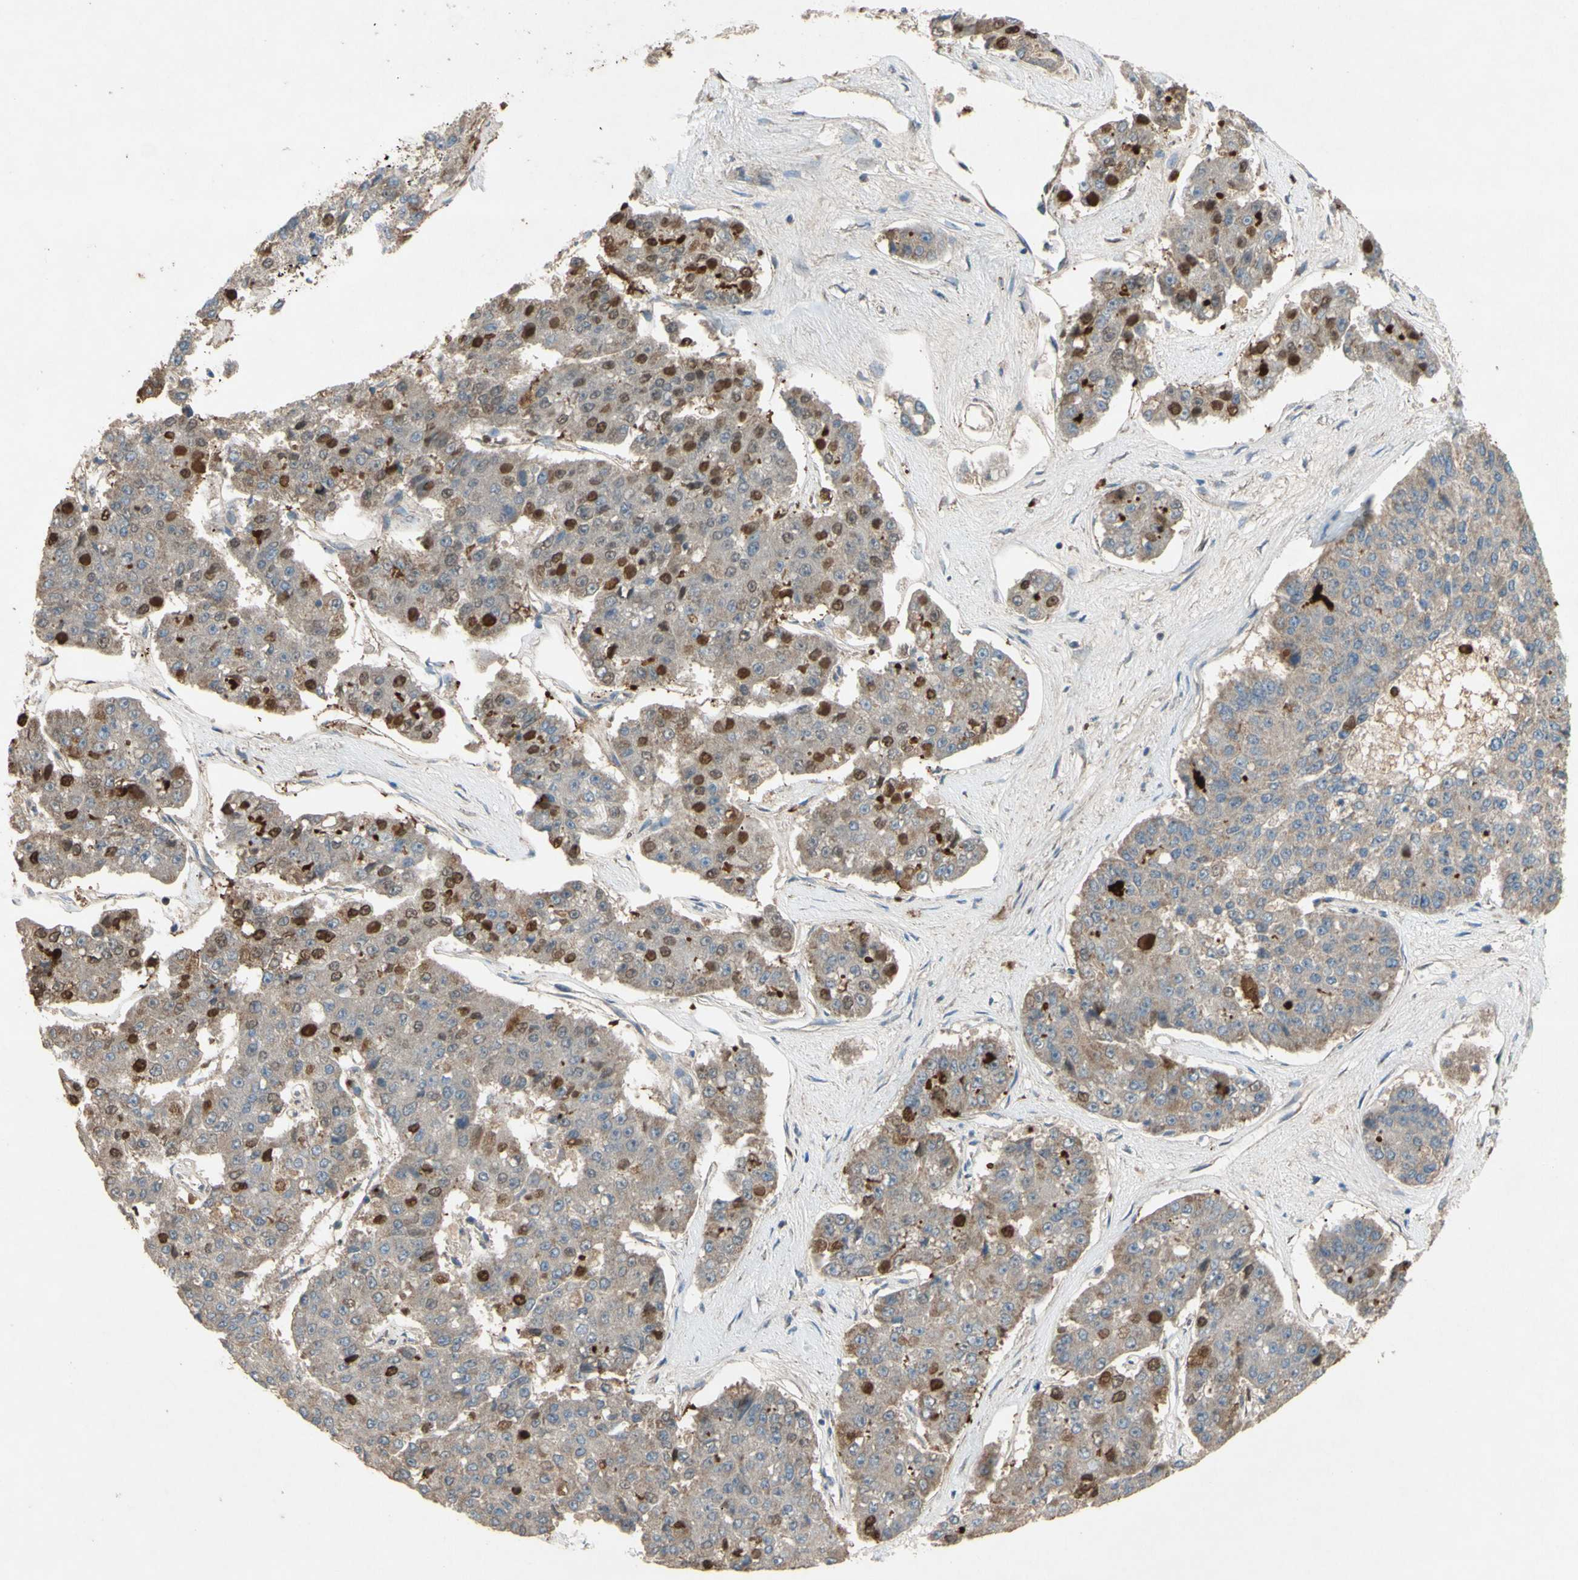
{"staining": {"intensity": "weak", "quantity": ">75%", "location": "cytoplasmic/membranous"}, "tissue": "pancreatic cancer", "cell_type": "Tumor cells", "image_type": "cancer", "snomed": [{"axis": "morphology", "description": "Adenocarcinoma, NOS"}, {"axis": "topography", "description": "Pancreas"}], "caption": "Brown immunohistochemical staining in pancreatic cancer (adenocarcinoma) reveals weak cytoplasmic/membranous expression in approximately >75% of tumor cells. The staining is performed using DAB brown chromogen to label protein expression. The nuclei are counter-stained blue using hematoxylin.", "gene": "CD164", "patient": {"sex": "male", "age": 50}}